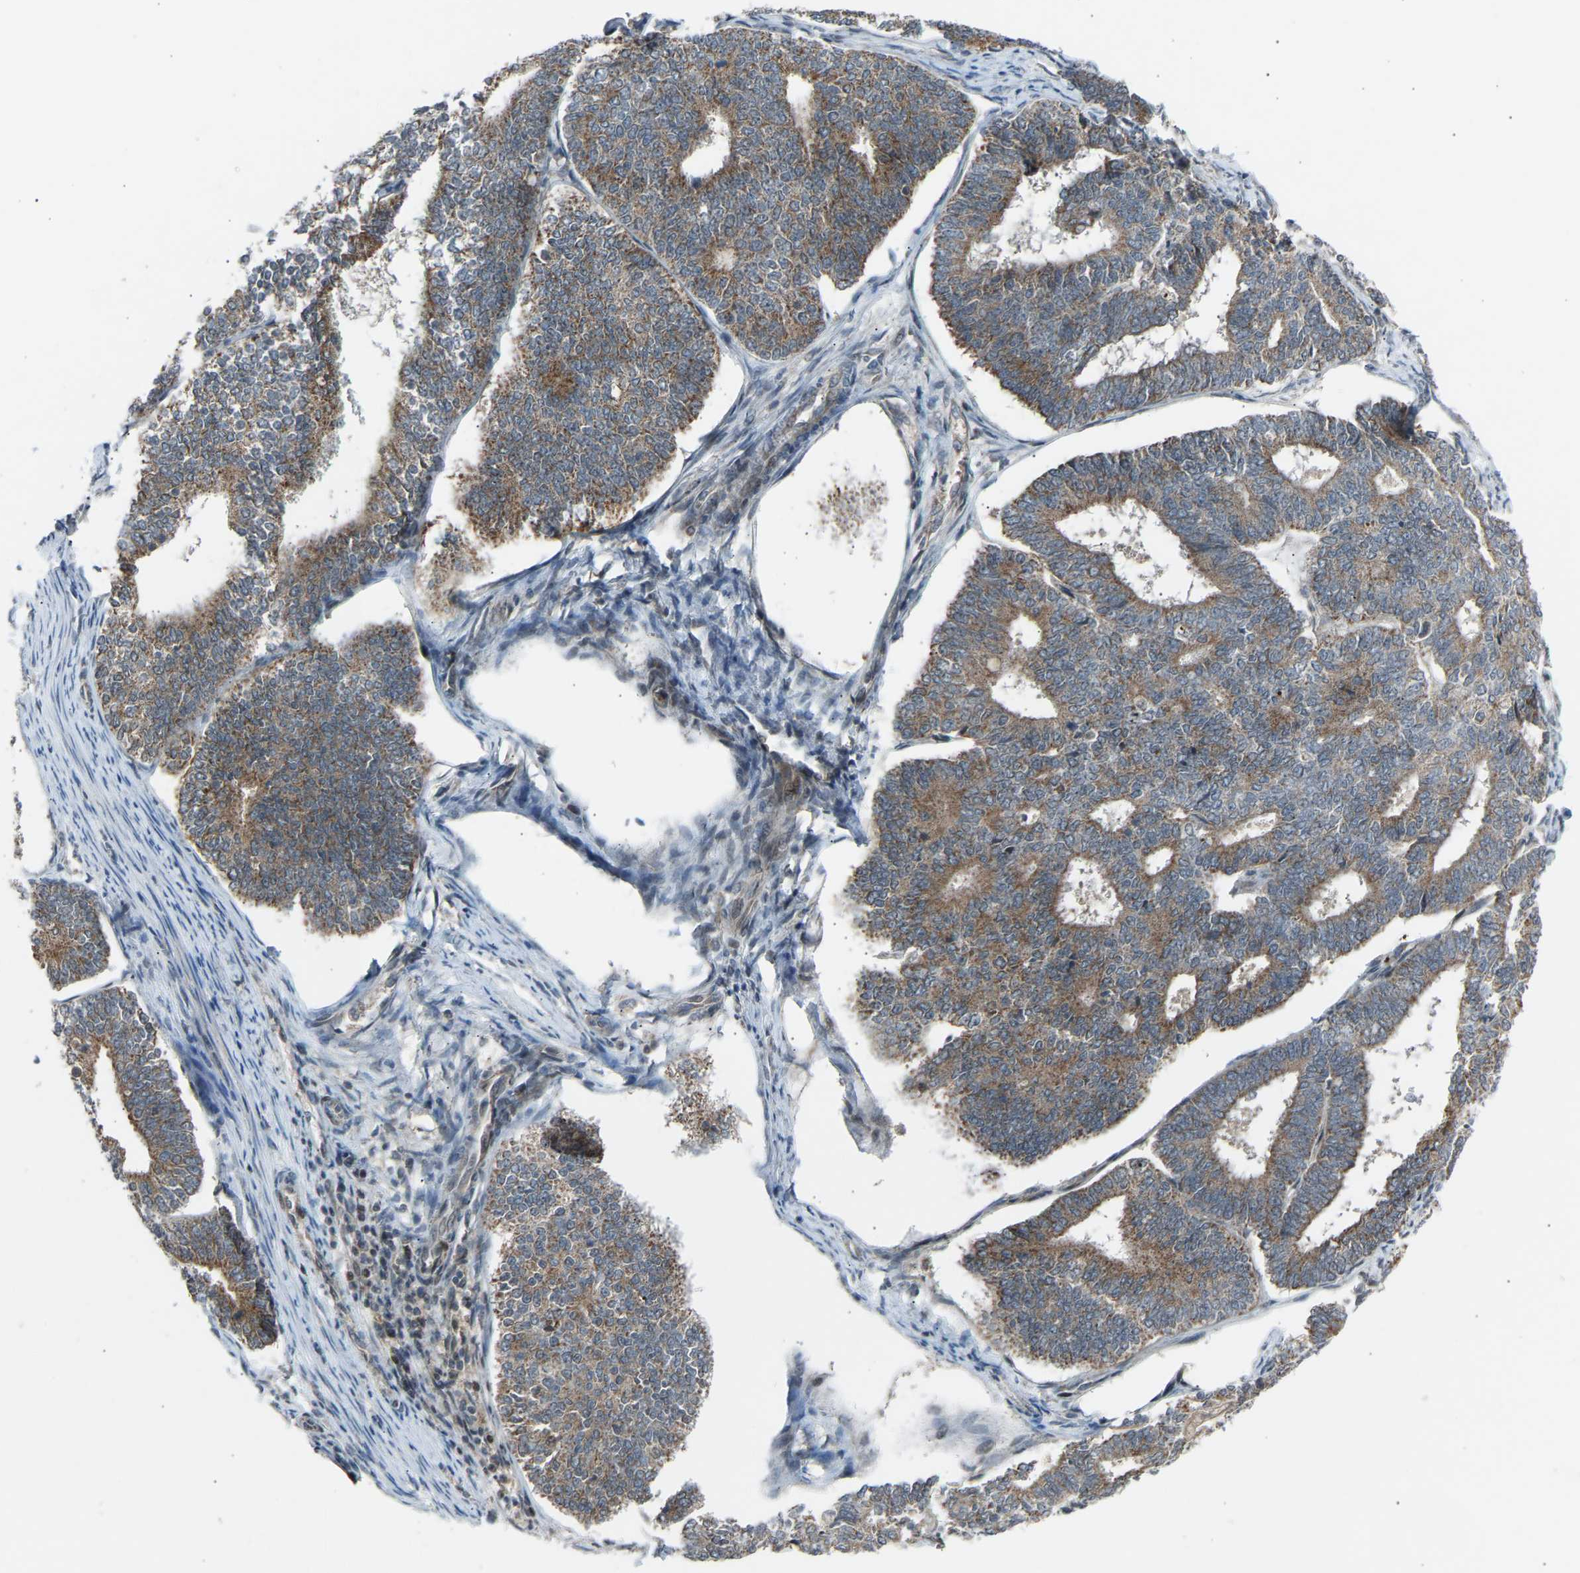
{"staining": {"intensity": "moderate", "quantity": "25%-75%", "location": "cytoplasmic/membranous"}, "tissue": "endometrial cancer", "cell_type": "Tumor cells", "image_type": "cancer", "snomed": [{"axis": "morphology", "description": "Adenocarcinoma, NOS"}, {"axis": "topography", "description": "Endometrium"}], "caption": "Protein expression analysis of endometrial cancer (adenocarcinoma) reveals moderate cytoplasmic/membranous positivity in about 25%-75% of tumor cells. The staining is performed using DAB (3,3'-diaminobenzidine) brown chromogen to label protein expression. The nuclei are counter-stained blue using hematoxylin.", "gene": "SLIRP", "patient": {"sex": "female", "age": 70}}